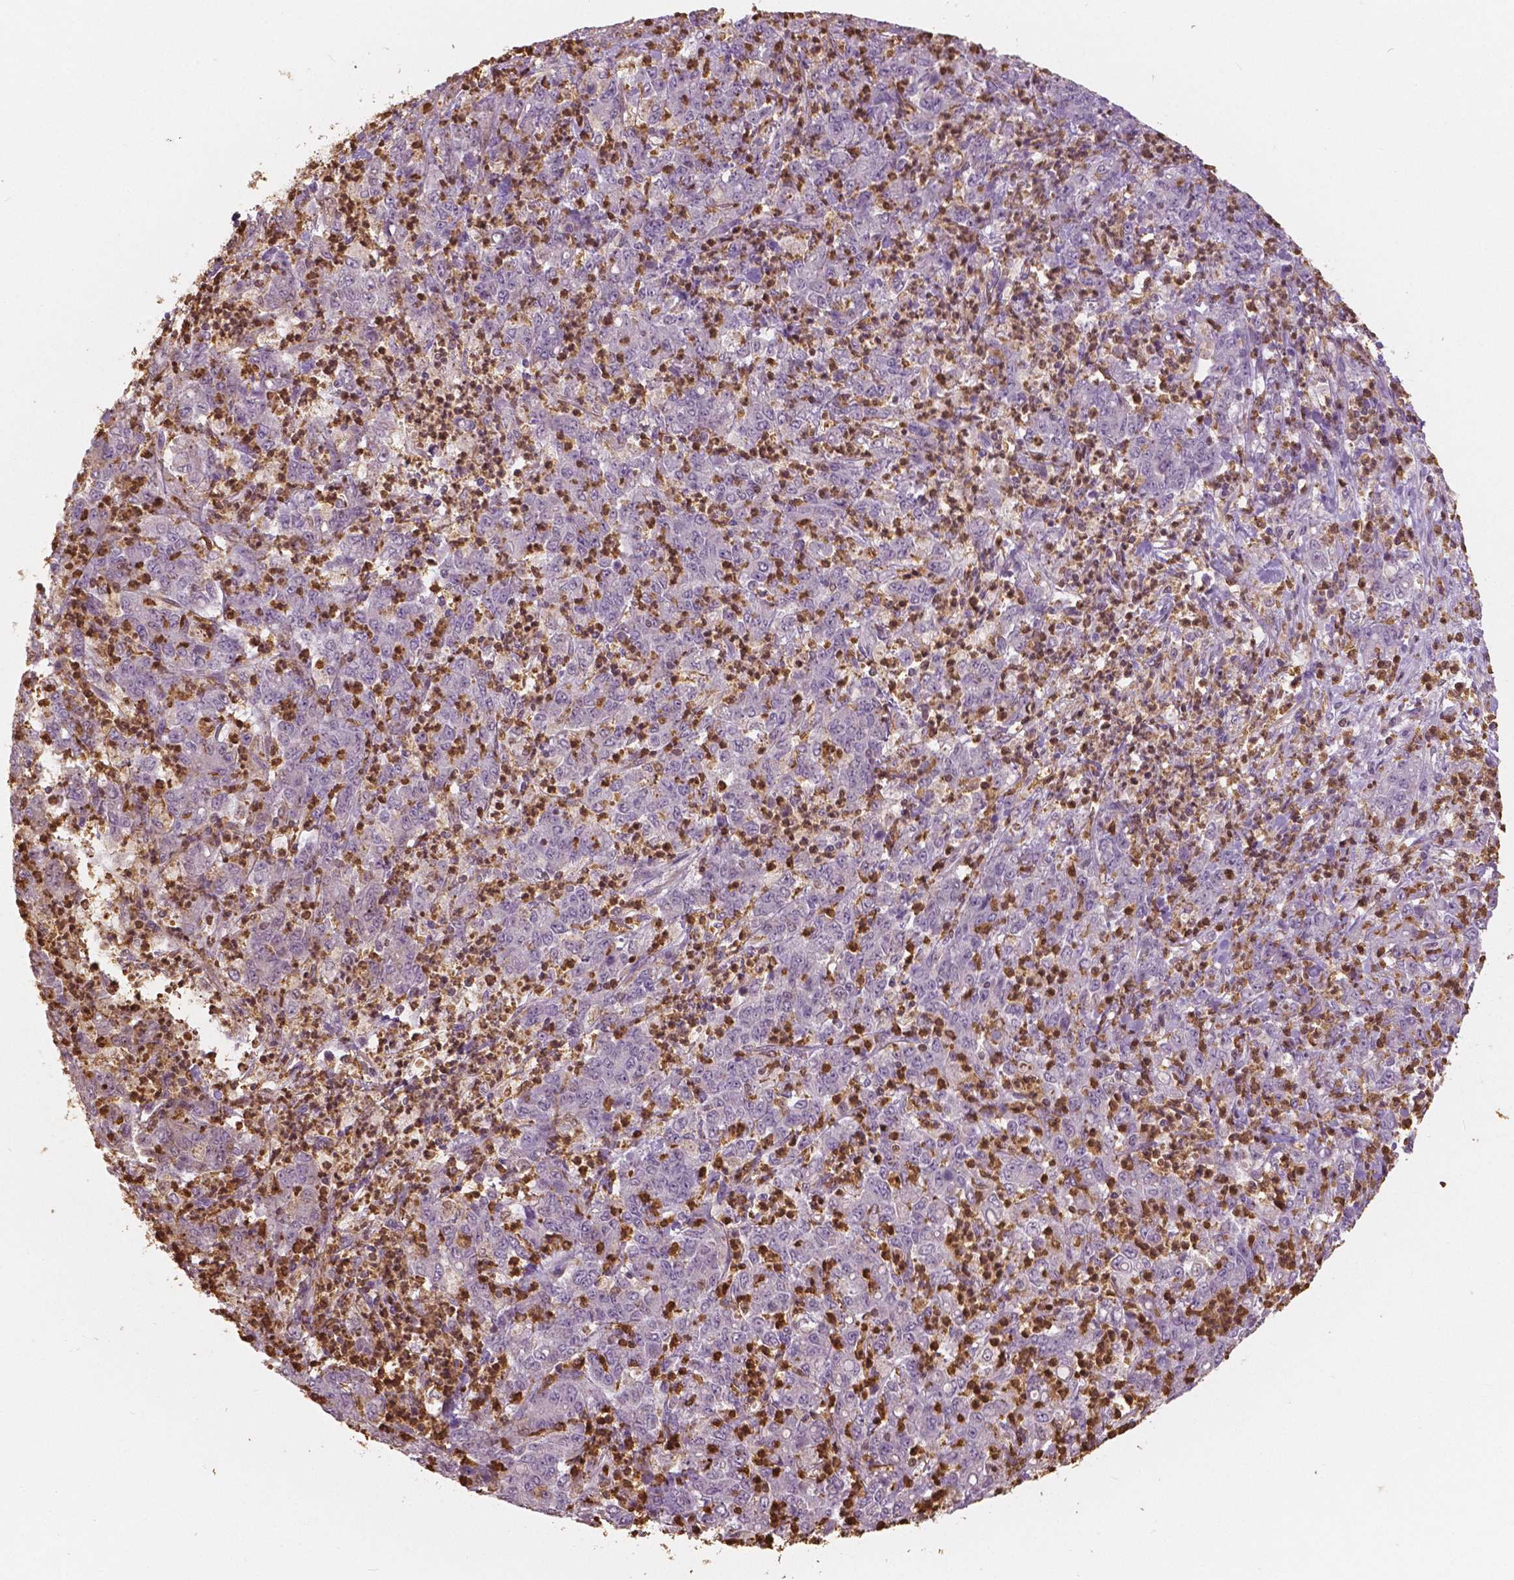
{"staining": {"intensity": "negative", "quantity": "none", "location": "none"}, "tissue": "stomach cancer", "cell_type": "Tumor cells", "image_type": "cancer", "snomed": [{"axis": "morphology", "description": "Adenocarcinoma, NOS"}, {"axis": "topography", "description": "Stomach, lower"}], "caption": "The IHC image has no significant positivity in tumor cells of stomach cancer tissue.", "gene": "S100A4", "patient": {"sex": "female", "age": 71}}